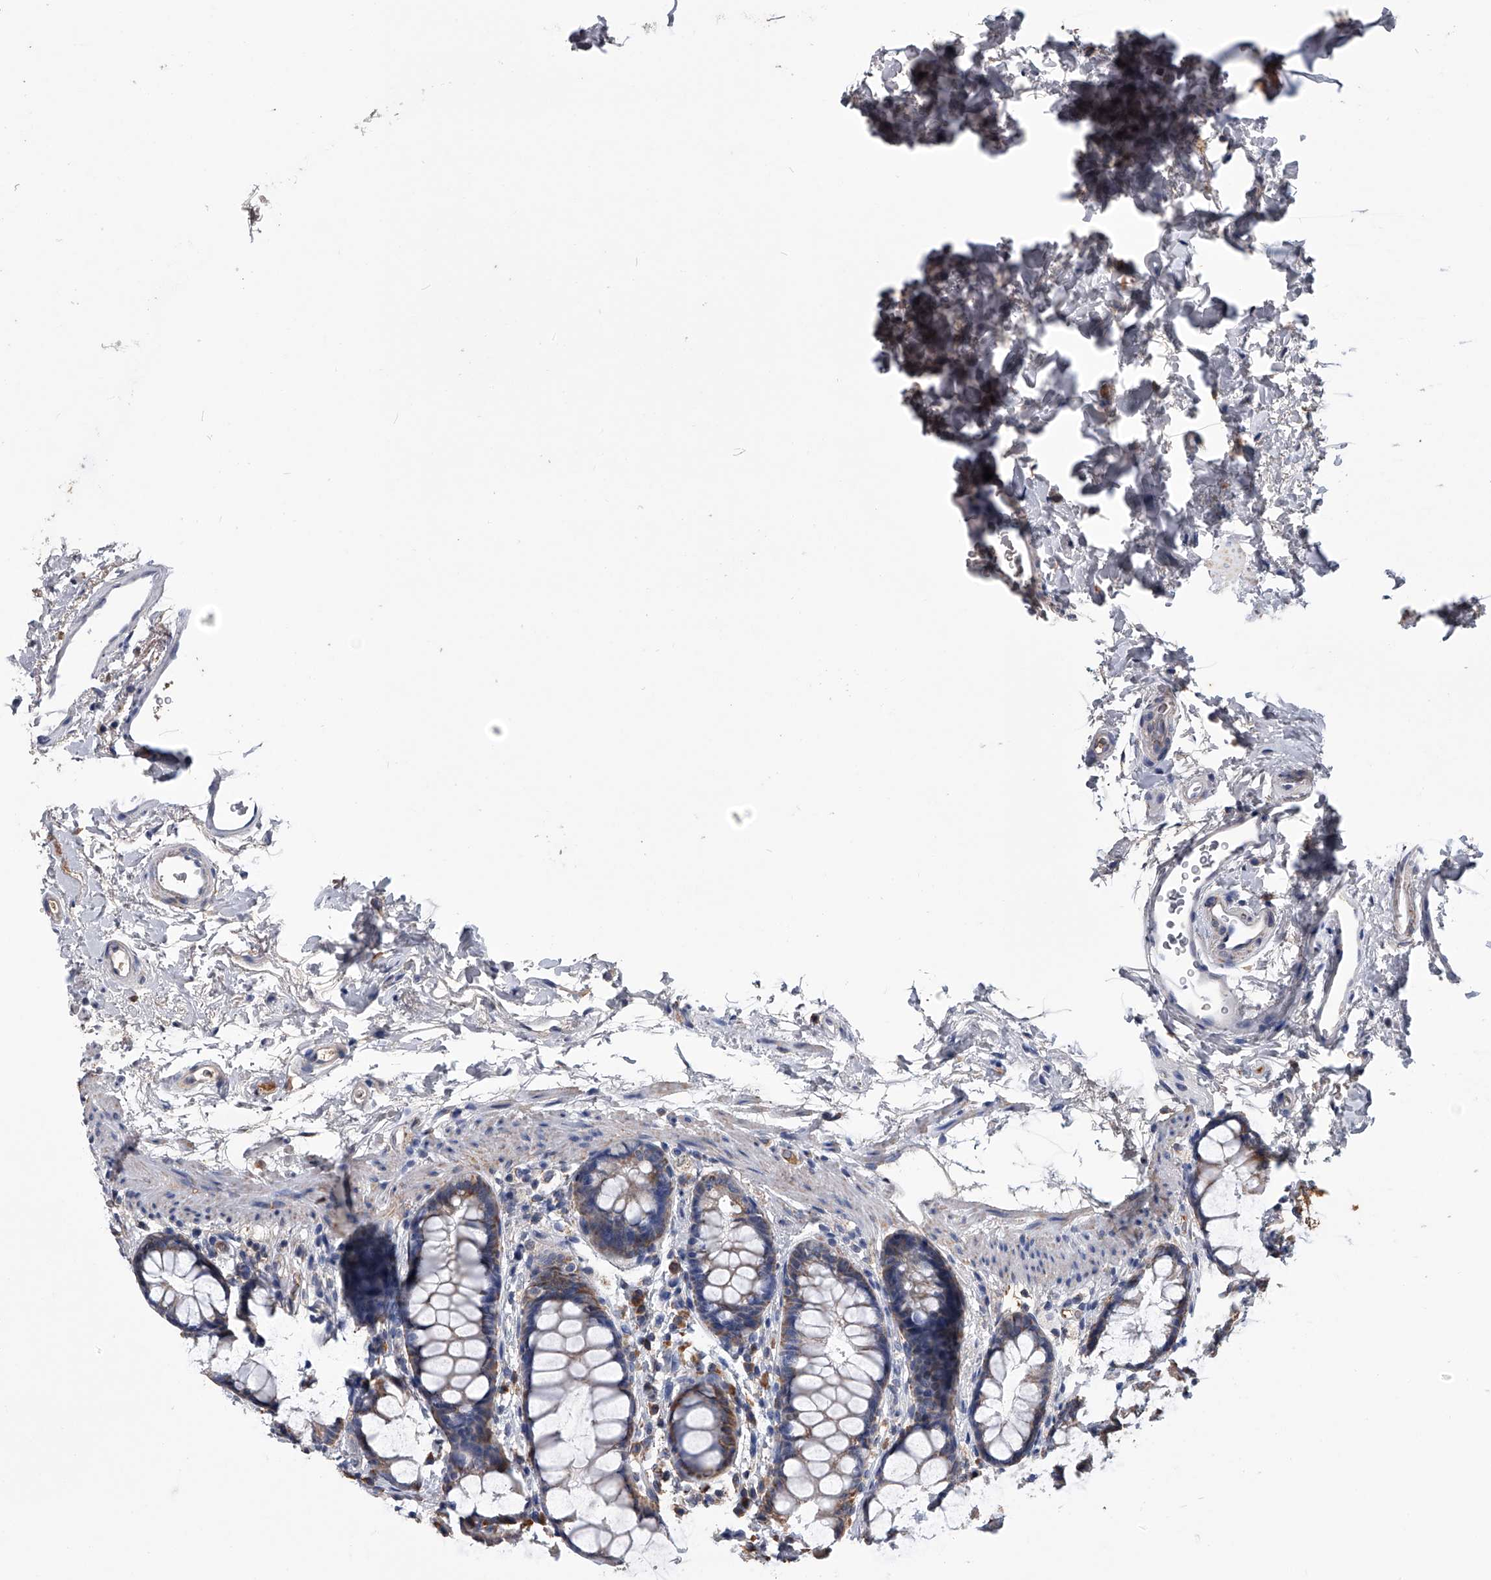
{"staining": {"intensity": "weak", "quantity": "25%-75%", "location": "cytoplasmic/membranous"}, "tissue": "rectum", "cell_type": "Glandular cells", "image_type": "normal", "snomed": [{"axis": "morphology", "description": "Normal tissue, NOS"}, {"axis": "topography", "description": "Rectum"}], "caption": "High-magnification brightfield microscopy of unremarkable rectum stained with DAB (3,3'-diaminobenzidine) (brown) and counterstained with hematoxylin (blue). glandular cells exhibit weak cytoplasmic/membranous expression is appreciated in approximately25%-75% of cells.", "gene": "OAT", "patient": {"sex": "female", "age": 65}}